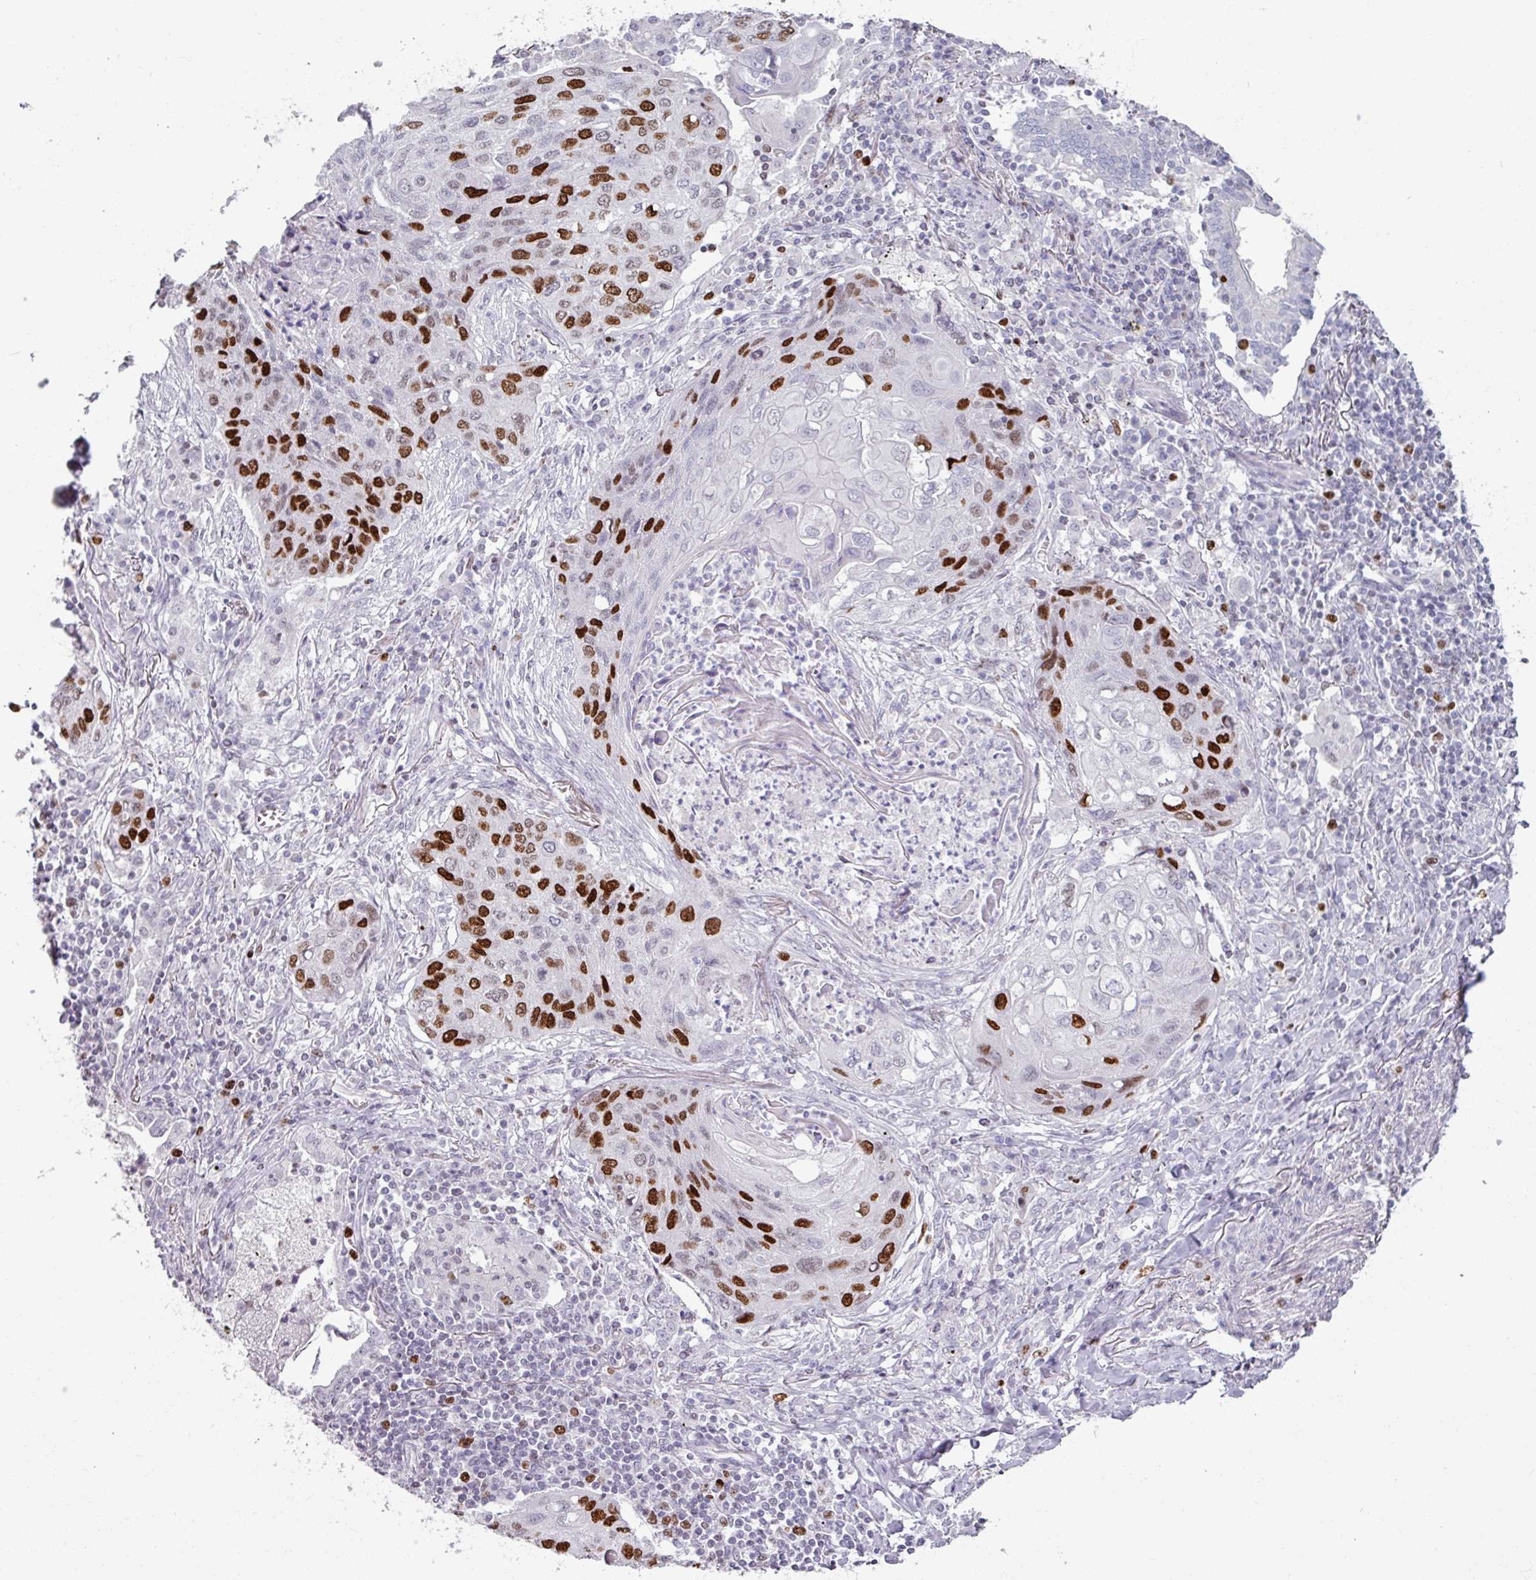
{"staining": {"intensity": "strong", "quantity": "25%-75%", "location": "nuclear"}, "tissue": "lung cancer", "cell_type": "Tumor cells", "image_type": "cancer", "snomed": [{"axis": "morphology", "description": "Squamous cell carcinoma, NOS"}, {"axis": "topography", "description": "Lung"}], "caption": "Tumor cells display high levels of strong nuclear staining in about 25%-75% of cells in human squamous cell carcinoma (lung). The staining was performed using DAB (3,3'-diaminobenzidine), with brown indicating positive protein expression. Nuclei are stained blue with hematoxylin.", "gene": "ATAD2", "patient": {"sex": "female", "age": 63}}